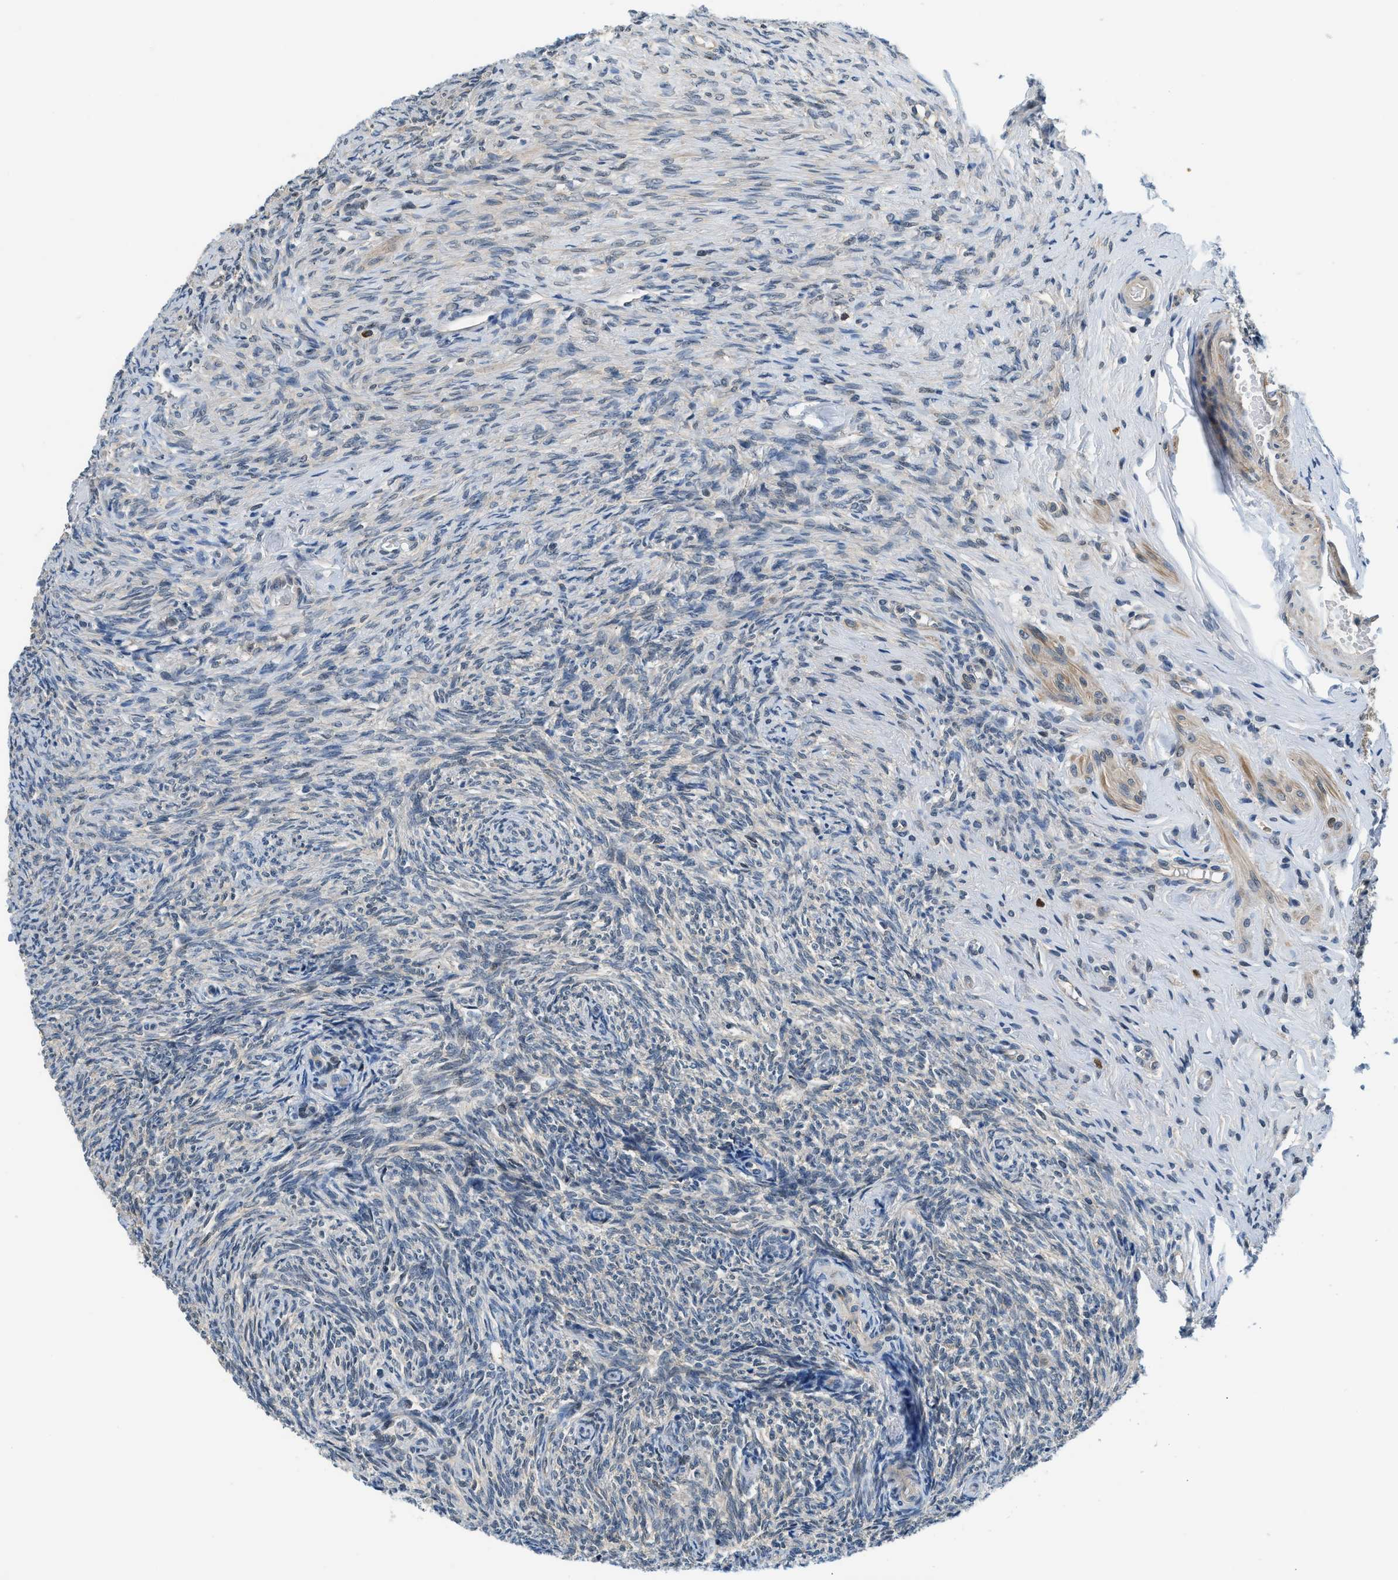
{"staining": {"intensity": "moderate", "quantity": "25%-75%", "location": "cytoplasmic/membranous"}, "tissue": "ovary", "cell_type": "Follicle cells", "image_type": "normal", "snomed": [{"axis": "morphology", "description": "Normal tissue, NOS"}, {"axis": "topography", "description": "Ovary"}], "caption": "Immunohistochemistry (DAB (3,3'-diaminobenzidine)) staining of normal human ovary displays moderate cytoplasmic/membranous protein positivity in about 25%-75% of follicle cells.", "gene": "CBLB", "patient": {"sex": "female", "age": 41}}